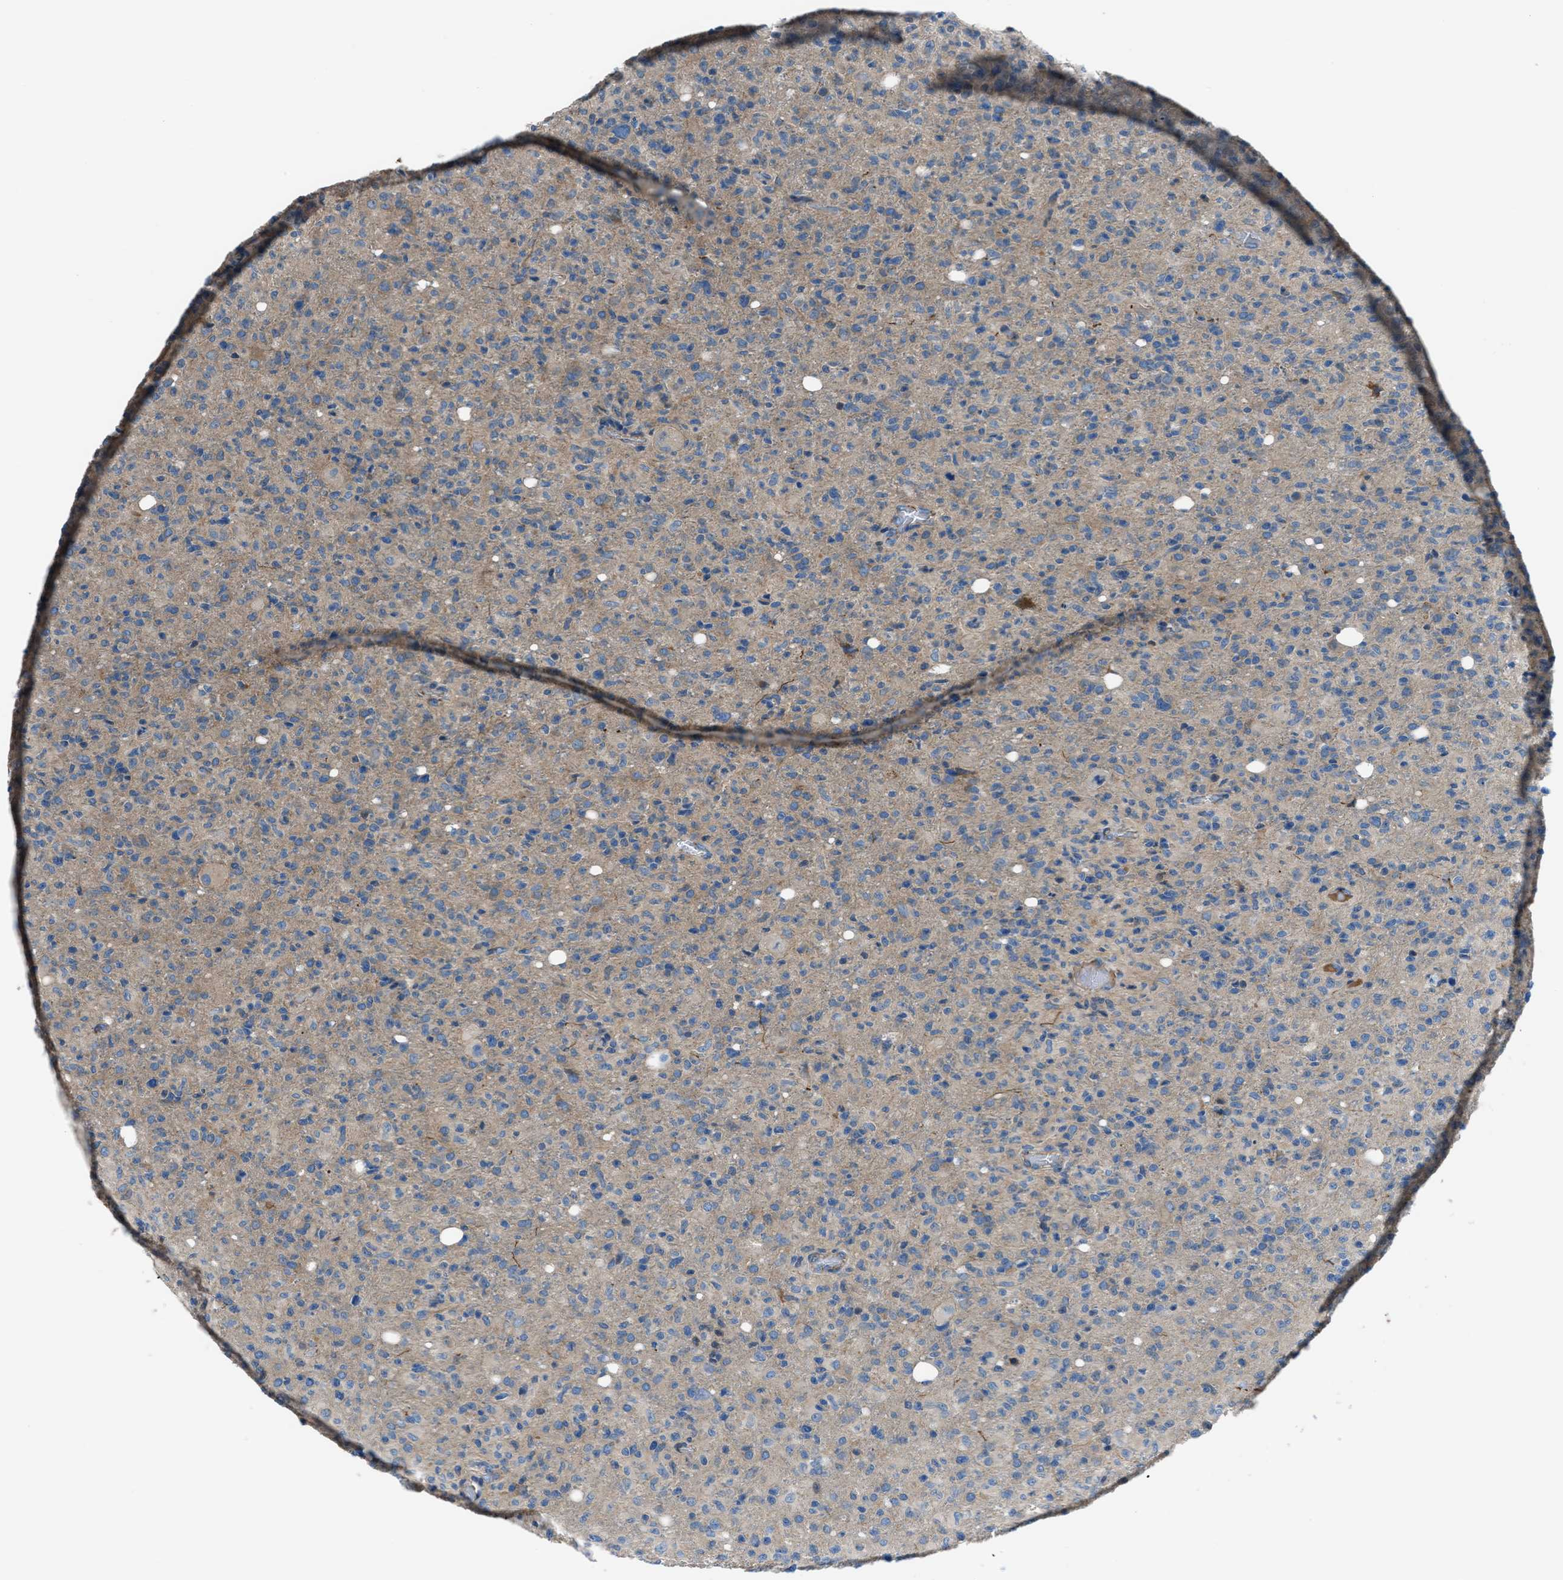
{"staining": {"intensity": "moderate", "quantity": "25%-75%", "location": "cytoplasmic/membranous"}, "tissue": "glioma", "cell_type": "Tumor cells", "image_type": "cancer", "snomed": [{"axis": "morphology", "description": "Glioma, malignant, High grade"}, {"axis": "topography", "description": "Brain"}], "caption": "Human malignant glioma (high-grade) stained with a brown dye shows moderate cytoplasmic/membranous positive positivity in approximately 25%-75% of tumor cells.", "gene": "SLC38A6", "patient": {"sex": "female", "age": 57}}